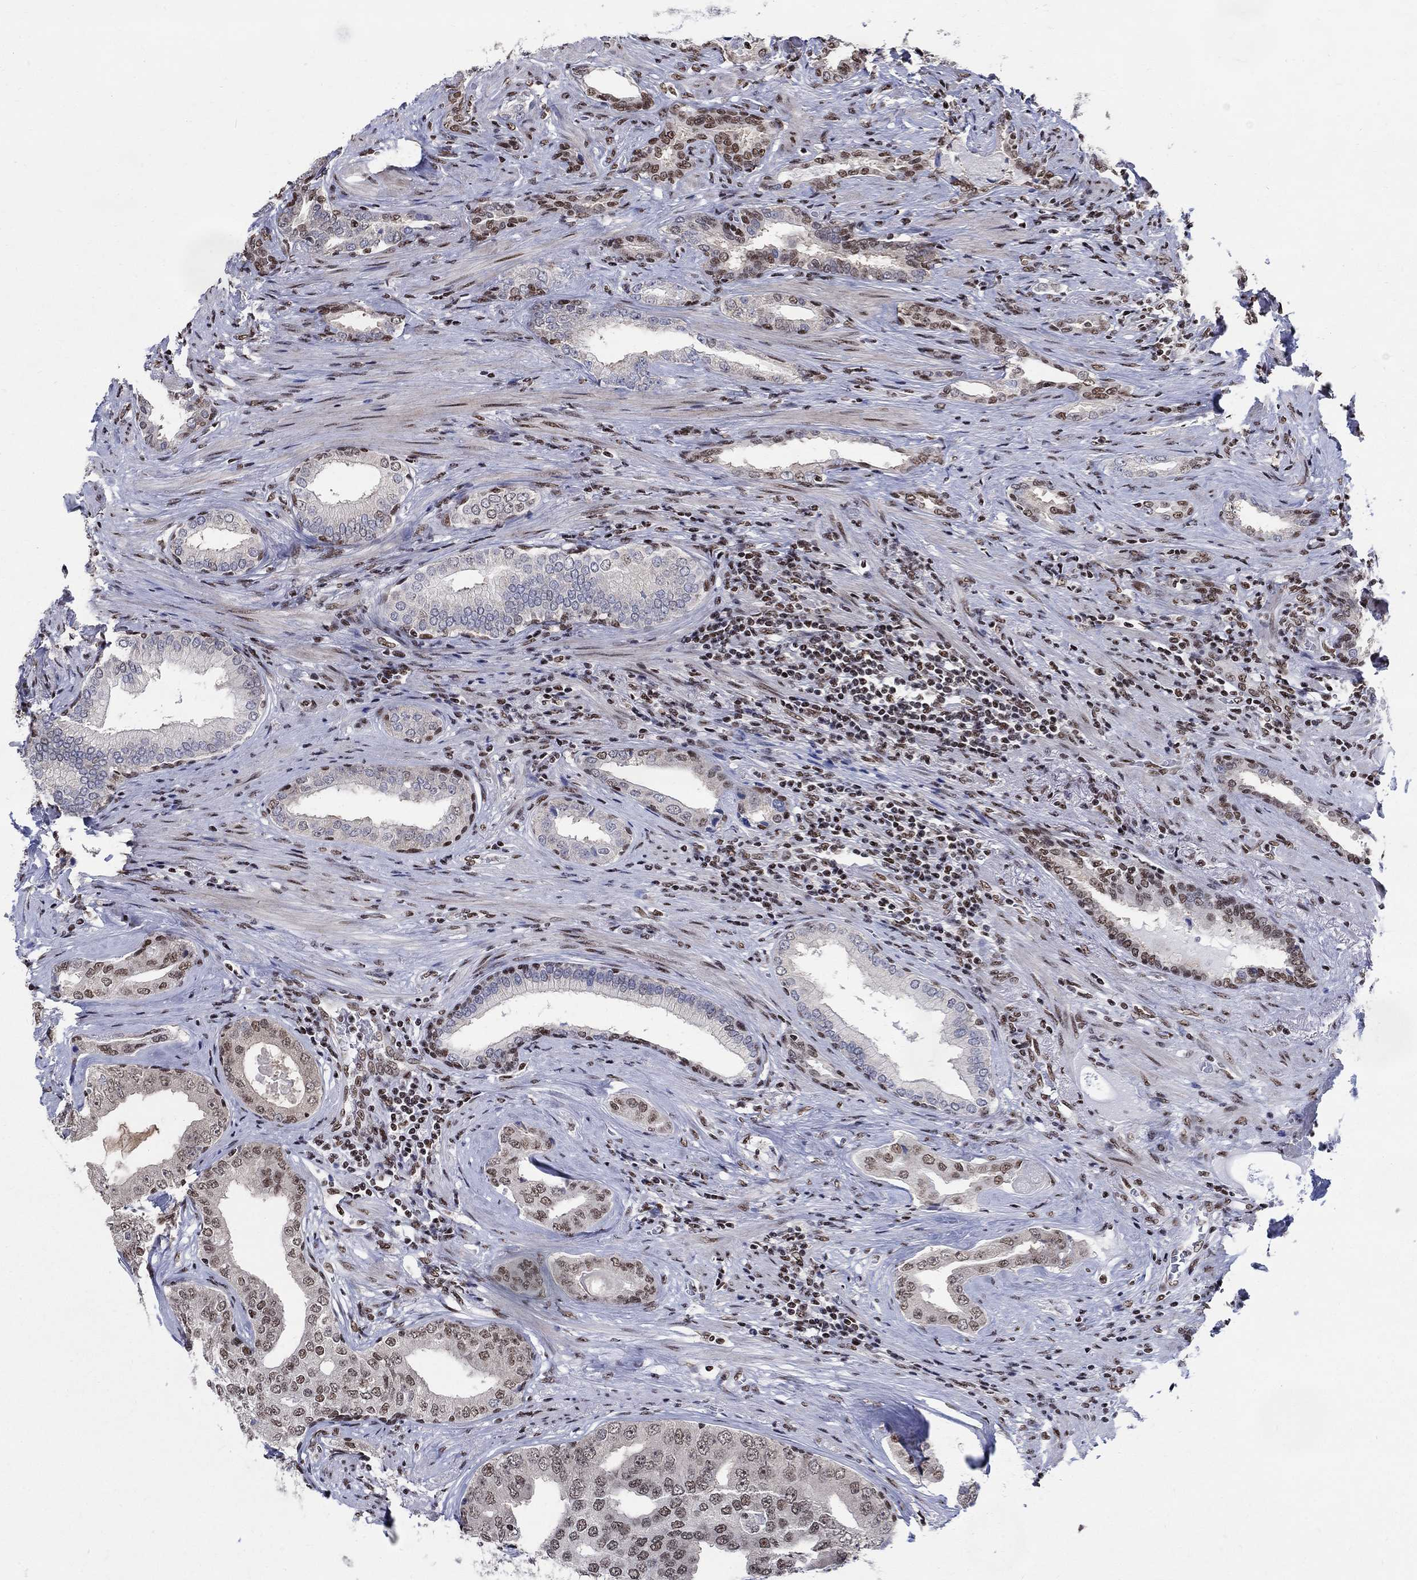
{"staining": {"intensity": "weak", "quantity": "25%-75%", "location": "nuclear"}, "tissue": "prostate cancer", "cell_type": "Tumor cells", "image_type": "cancer", "snomed": [{"axis": "morphology", "description": "Adenocarcinoma, Low grade"}, {"axis": "topography", "description": "Prostate and seminal vesicle, NOS"}], "caption": "Tumor cells reveal low levels of weak nuclear expression in about 25%-75% of cells in human prostate cancer. Using DAB (3,3'-diaminobenzidine) (brown) and hematoxylin (blue) stains, captured at high magnification using brightfield microscopy.", "gene": "FBXO16", "patient": {"sex": "male", "age": 61}}